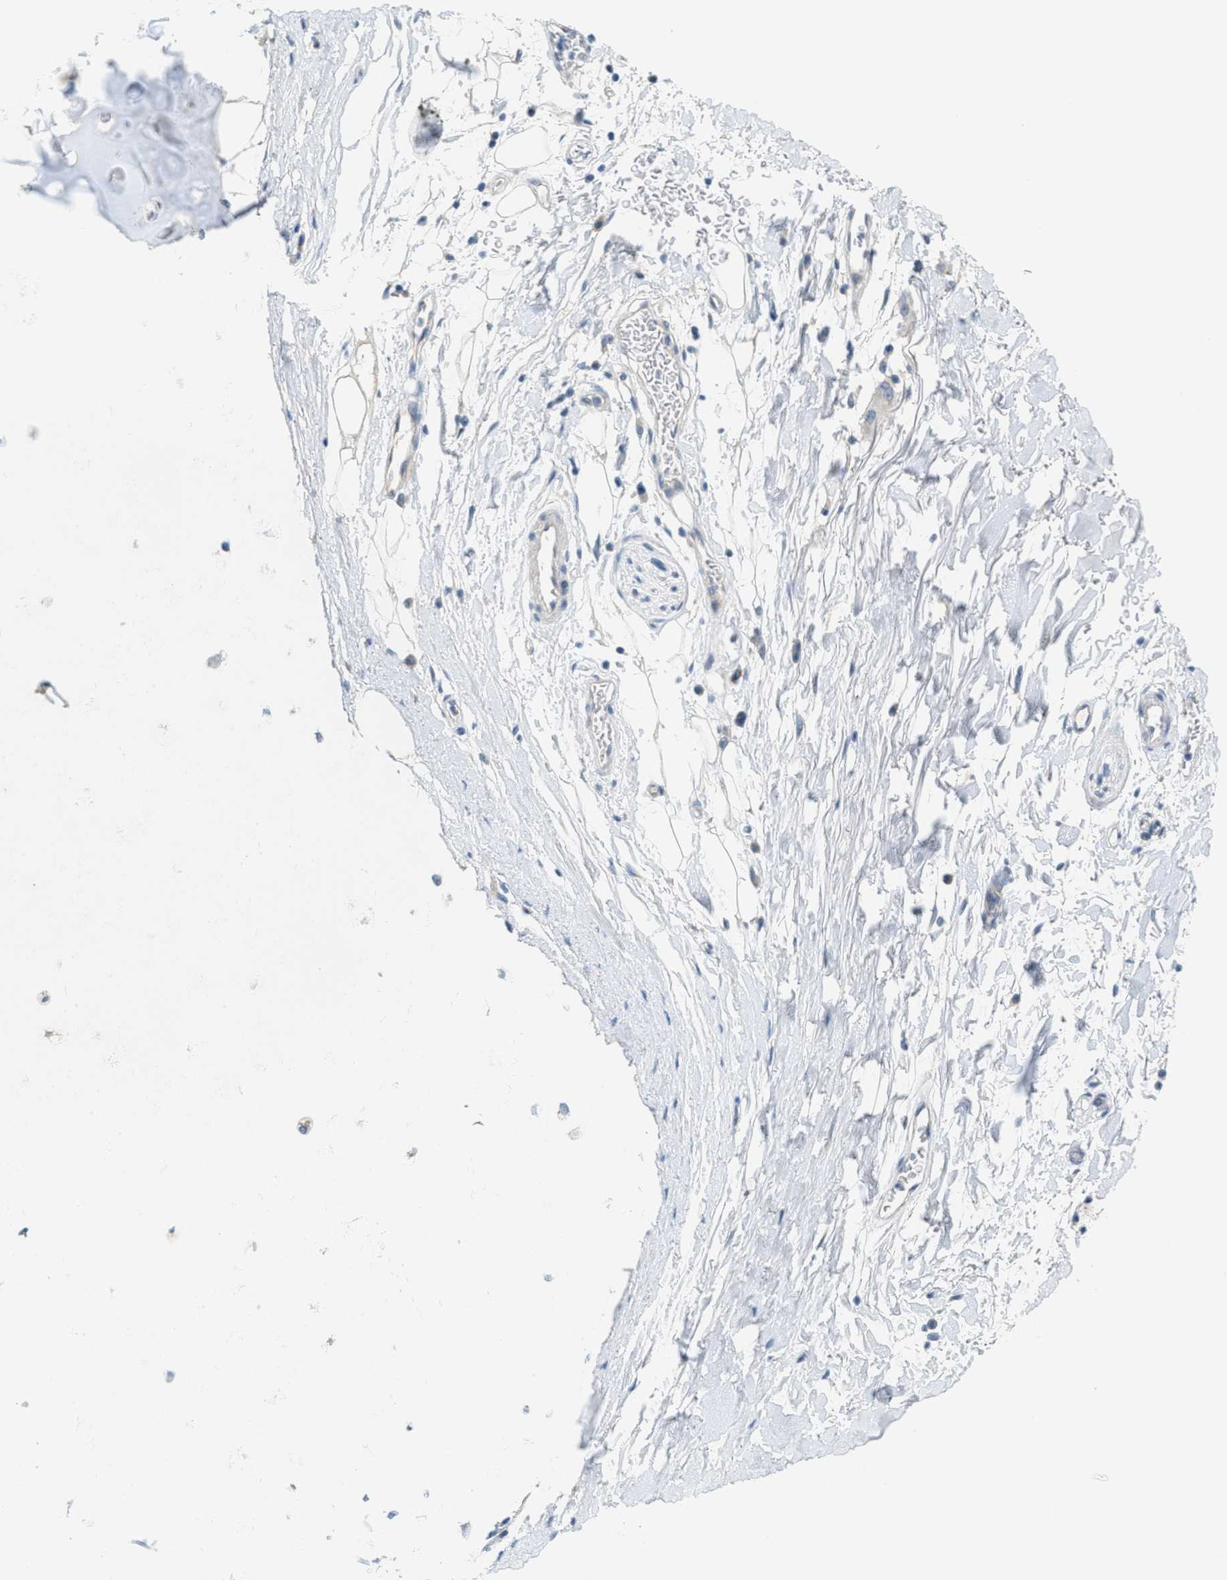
{"staining": {"intensity": "negative", "quantity": "none", "location": "none"}, "tissue": "bronchus", "cell_type": "Respiratory epithelial cells", "image_type": "normal", "snomed": [{"axis": "morphology", "description": "Normal tissue, NOS"}, {"axis": "morphology", "description": "Inflammation, NOS"}, {"axis": "topography", "description": "Cartilage tissue"}, {"axis": "topography", "description": "Bronchus"}], "caption": "Protein analysis of benign bronchus displays no significant expression in respiratory epithelial cells.", "gene": "ZFYVE9", "patient": {"sex": "male", "age": 77}}